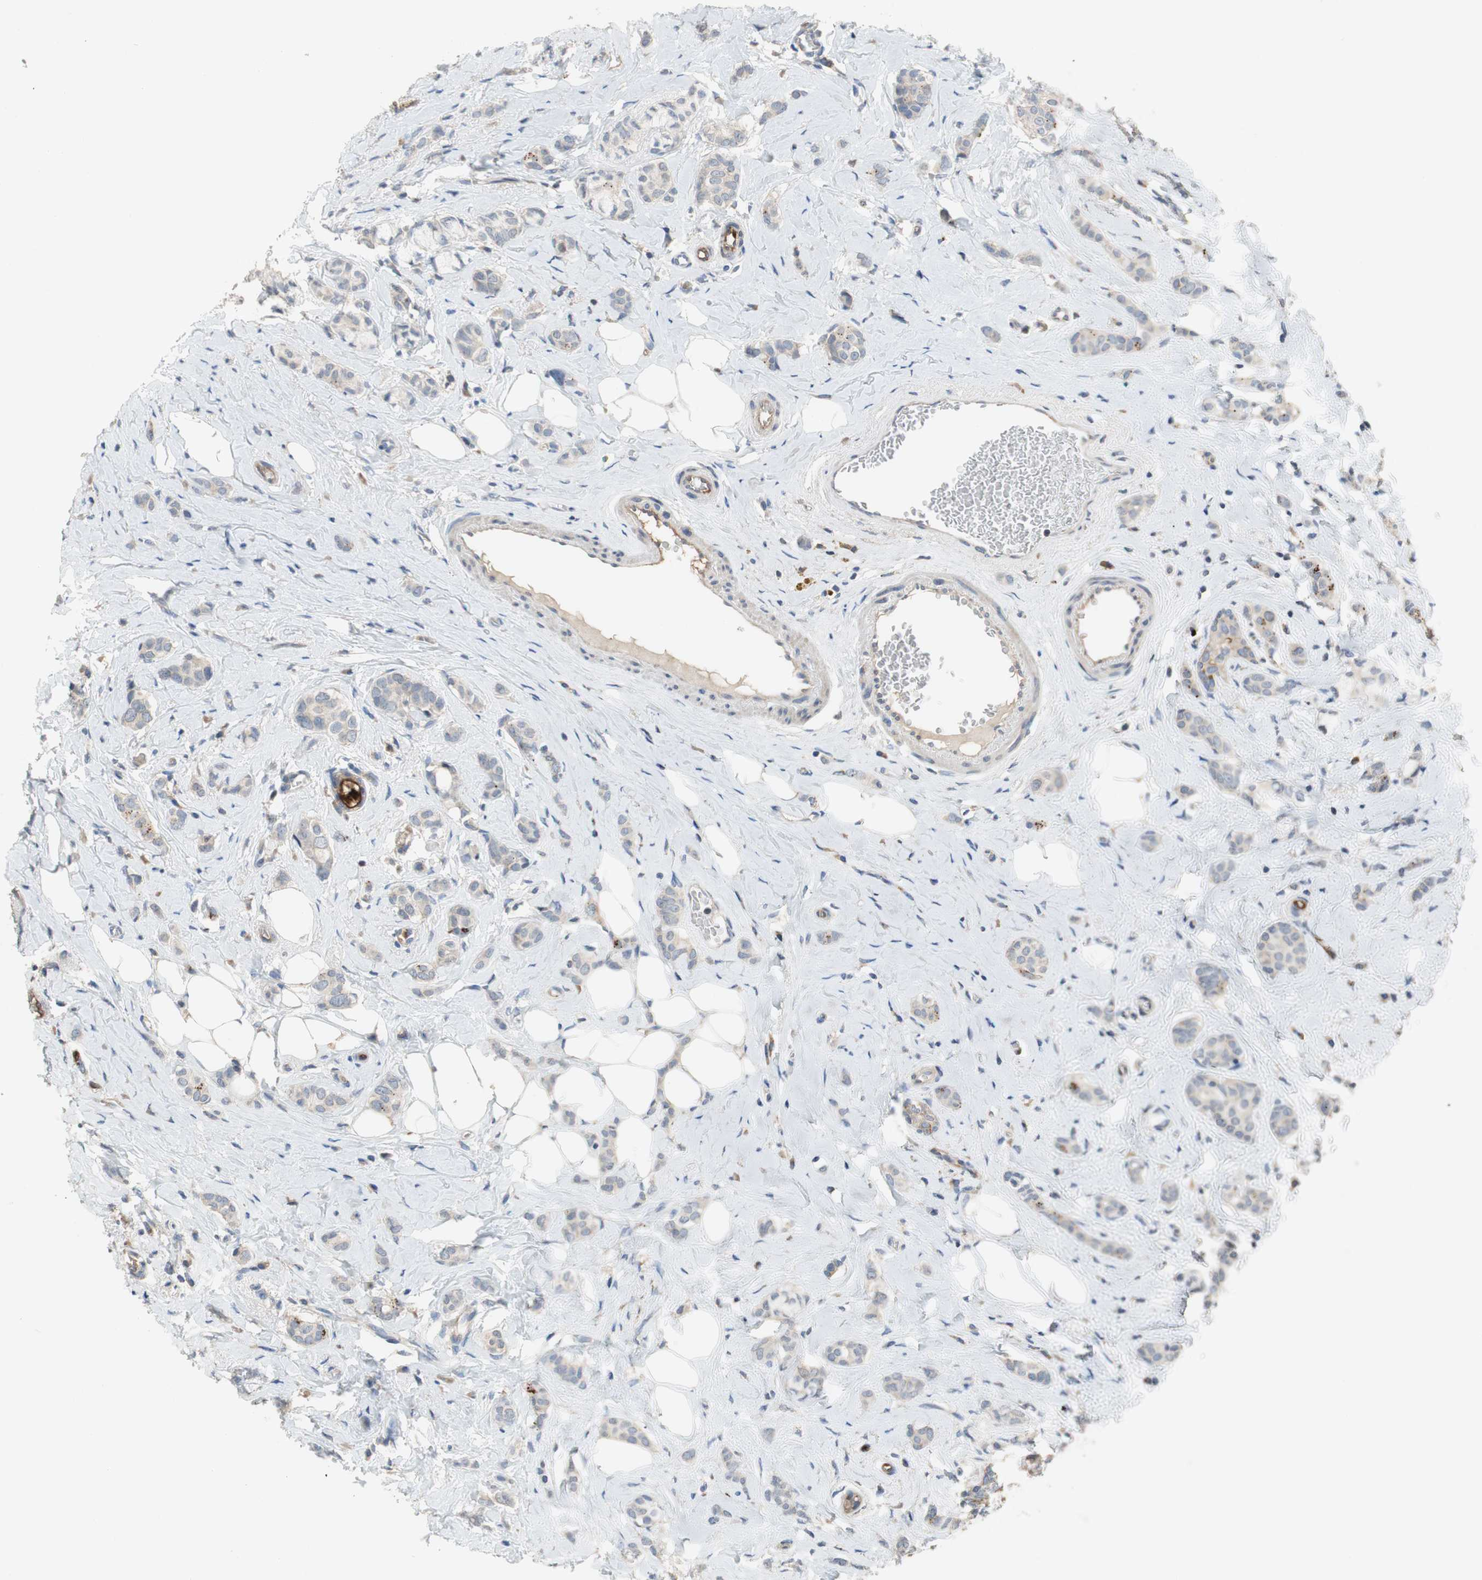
{"staining": {"intensity": "negative", "quantity": "none", "location": "none"}, "tissue": "breast cancer", "cell_type": "Tumor cells", "image_type": "cancer", "snomed": [{"axis": "morphology", "description": "Lobular carcinoma"}, {"axis": "topography", "description": "Breast"}], "caption": "DAB (3,3'-diaminobenzidine) immunohistochemical staining of lobular carcinoma (breast) displays no significant expression in tumor cells. Brightfield microscopy of immunohistochemistry (IHC) stained with DAB (3,3'-diaminobenzidine) (brown) and hematoxylin (blue), captured at high magnification.", "gene": "ALPL", "patient": {"sex": "female", "age": 60}}